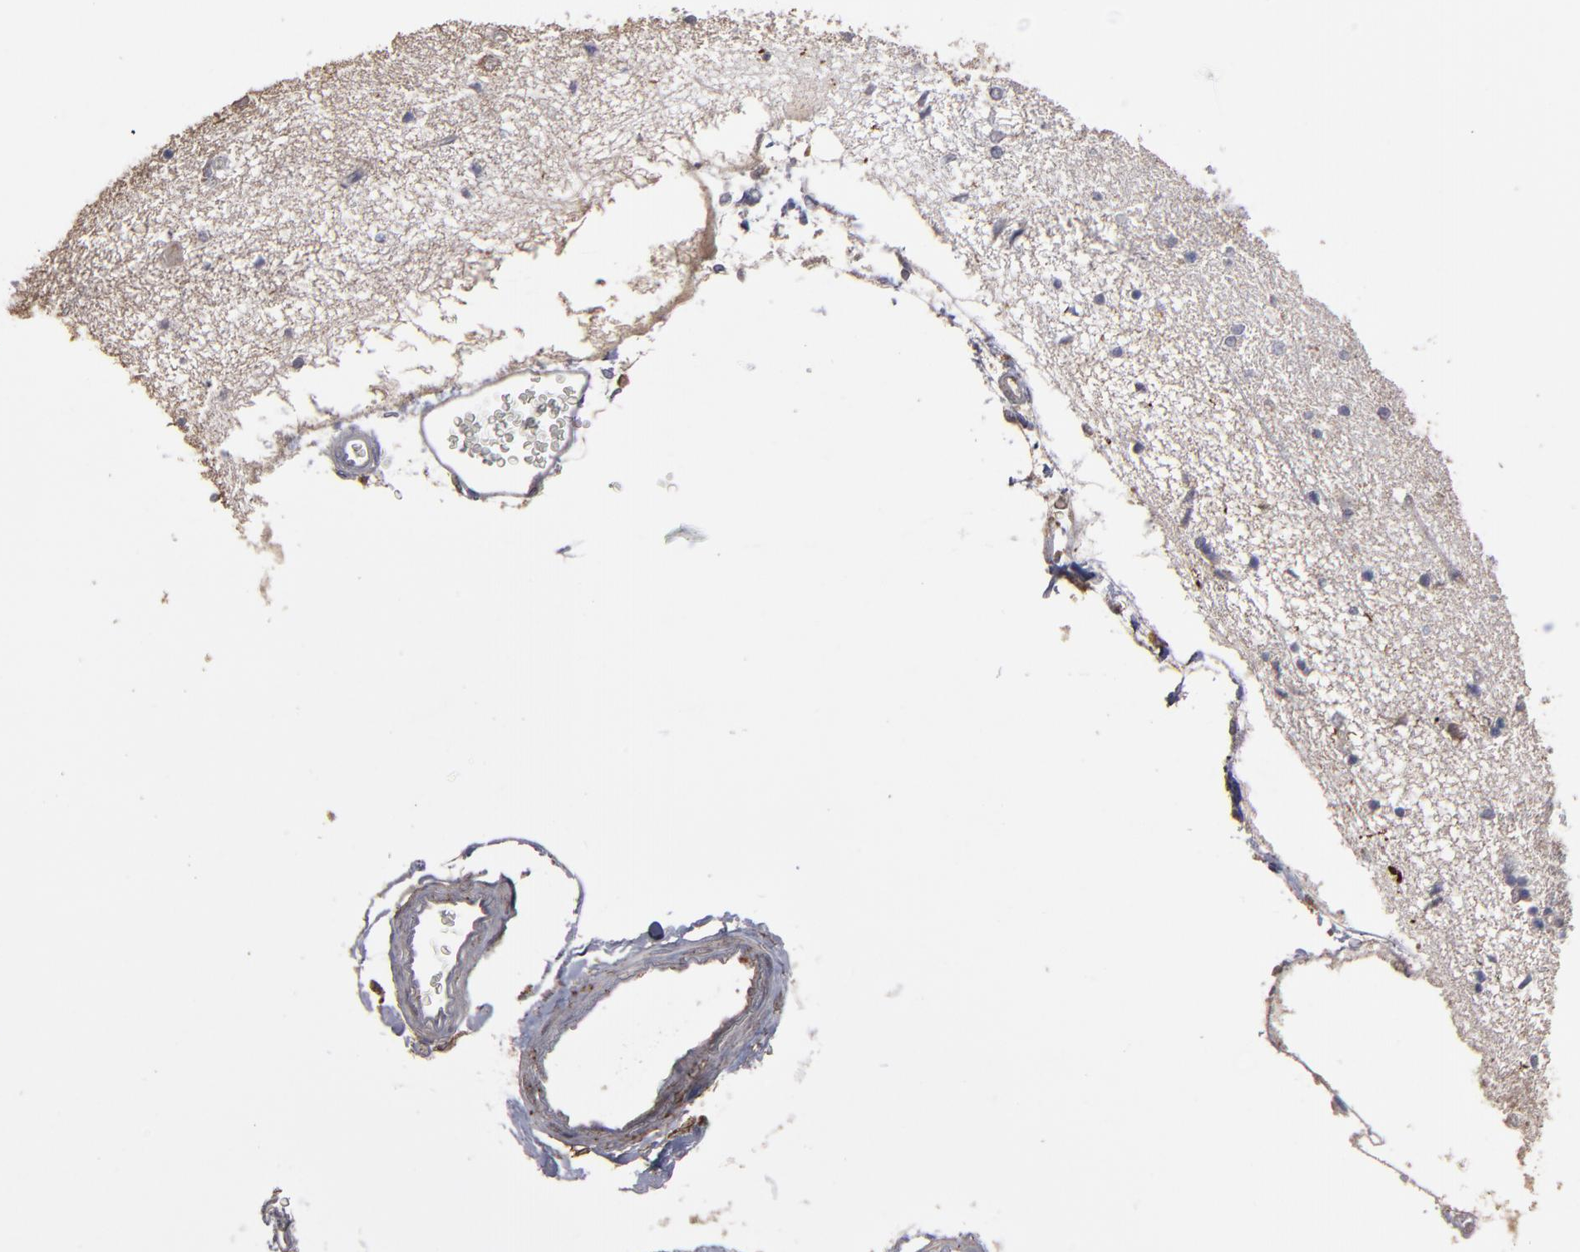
{"staining": {"intensity": "weak", "quantity": "<25%", "location": "cytoplasmic/membranous"}, "tissue": "hippocampus", "cell_type": "Glial cells", "image_type": "normal", "snomed": [{"axis": "morphology", "description": "Normal tissue, NOS"}, {"axis": "topography", "description": "Hippocampus"}], "caption": "IHC histopathology image of unremarkable hippocampus: hippocampus stained with DAB demonstrates no significant protein expression in glial cells. (DAB immunohistochemistry (IHC), high magnification).", "gene": "ITGB5", "patient": {"sex": "female", "age": 54}}